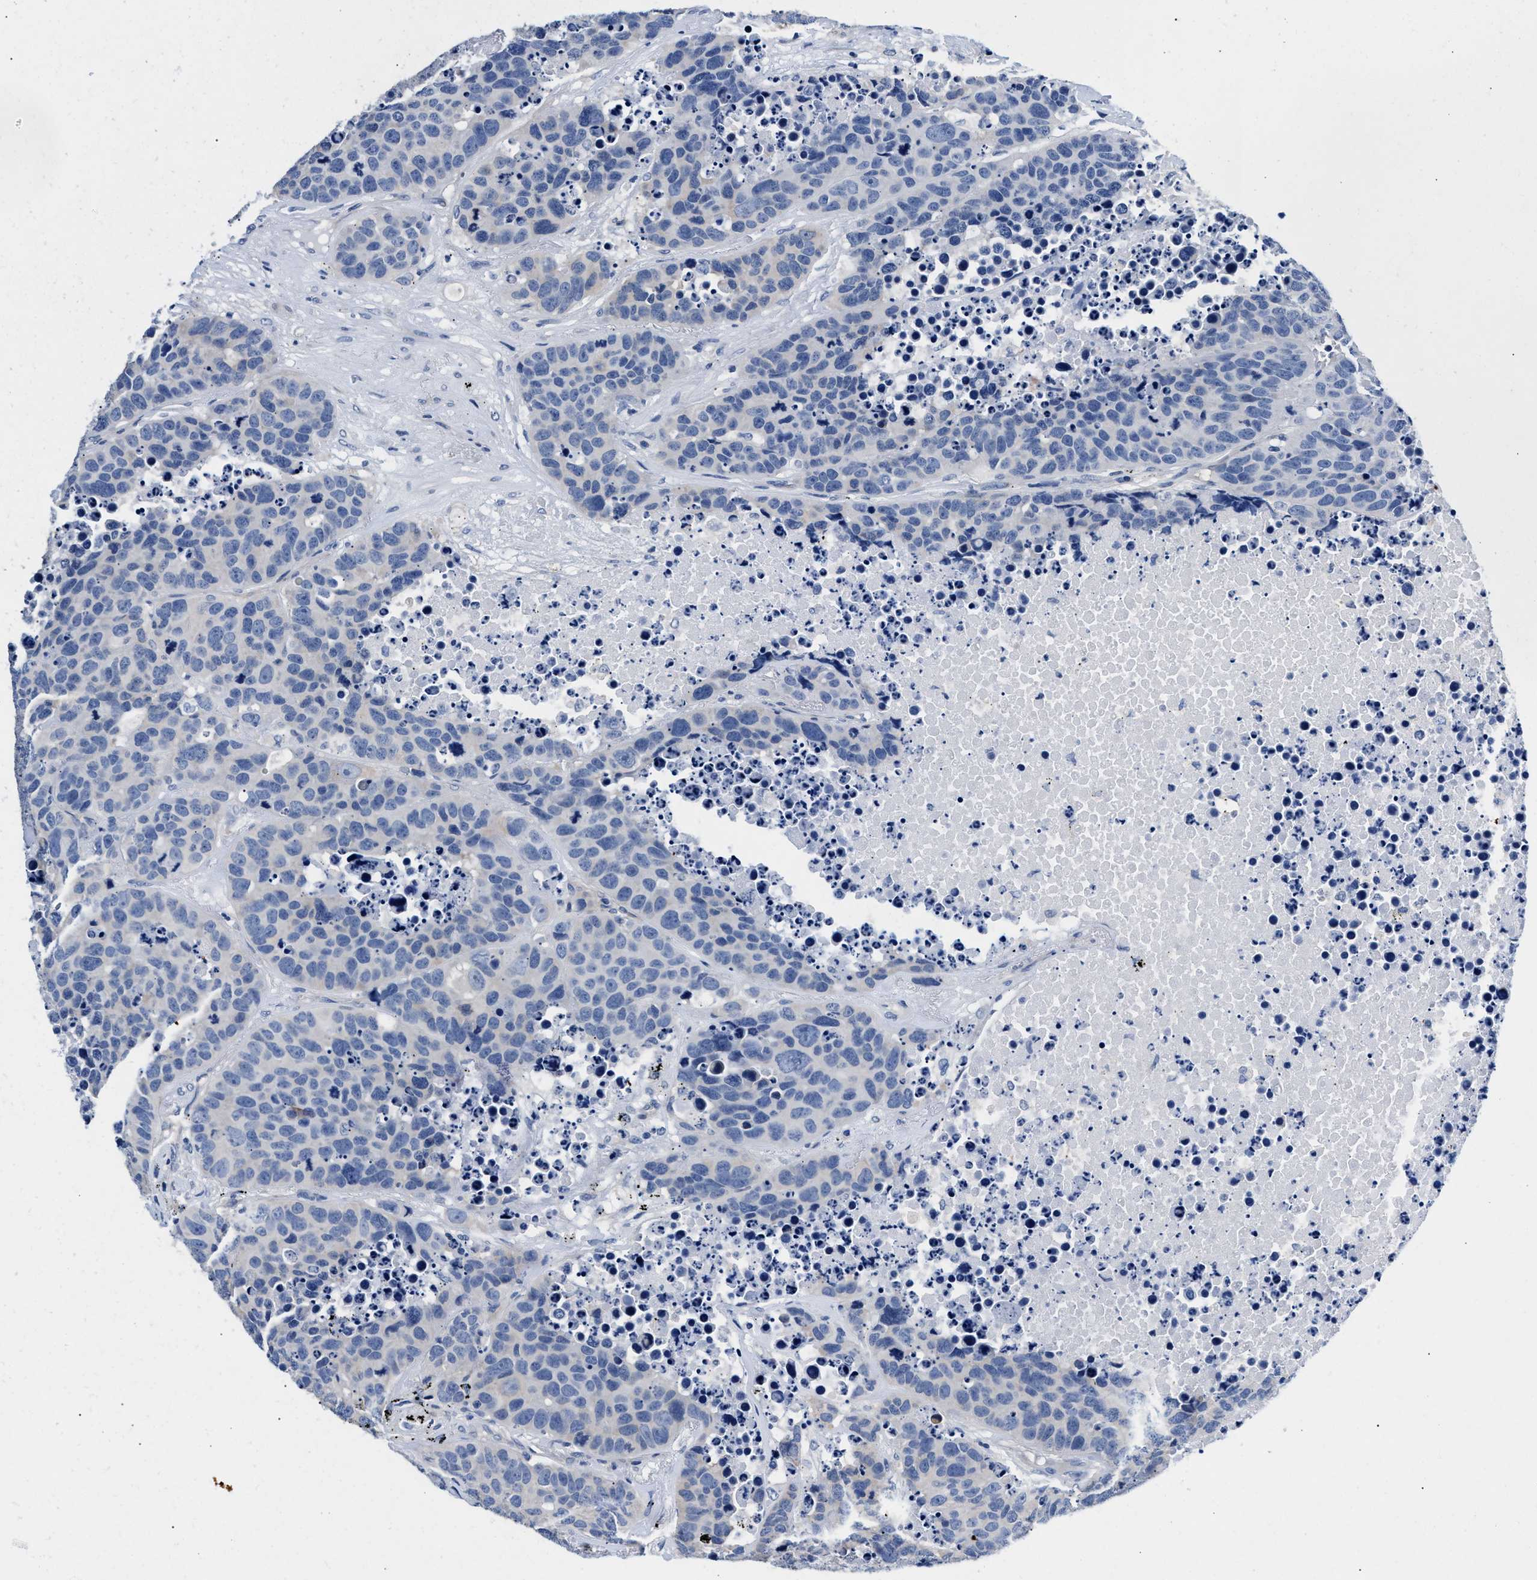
{"staining": {"intensity": "negative", "quantity": "none", "location": "none"}, "tissue": "carcinoid", "cell_type": "Tumor cells", "image_type": "cancer", "snomed": [{"axis": "morphology", "description": "Carcinoid, malignant, NOS"}, {"axis": "topography", "description": "Lung"}], "caption": "DAB (3,3'-diaminobenzidine) immunohistochemical staining of human malignant carcinoid reveals no significant expression in tumor cells.", "gene": "P2RY4", "patient": {"sex": "male", "age": 60}}